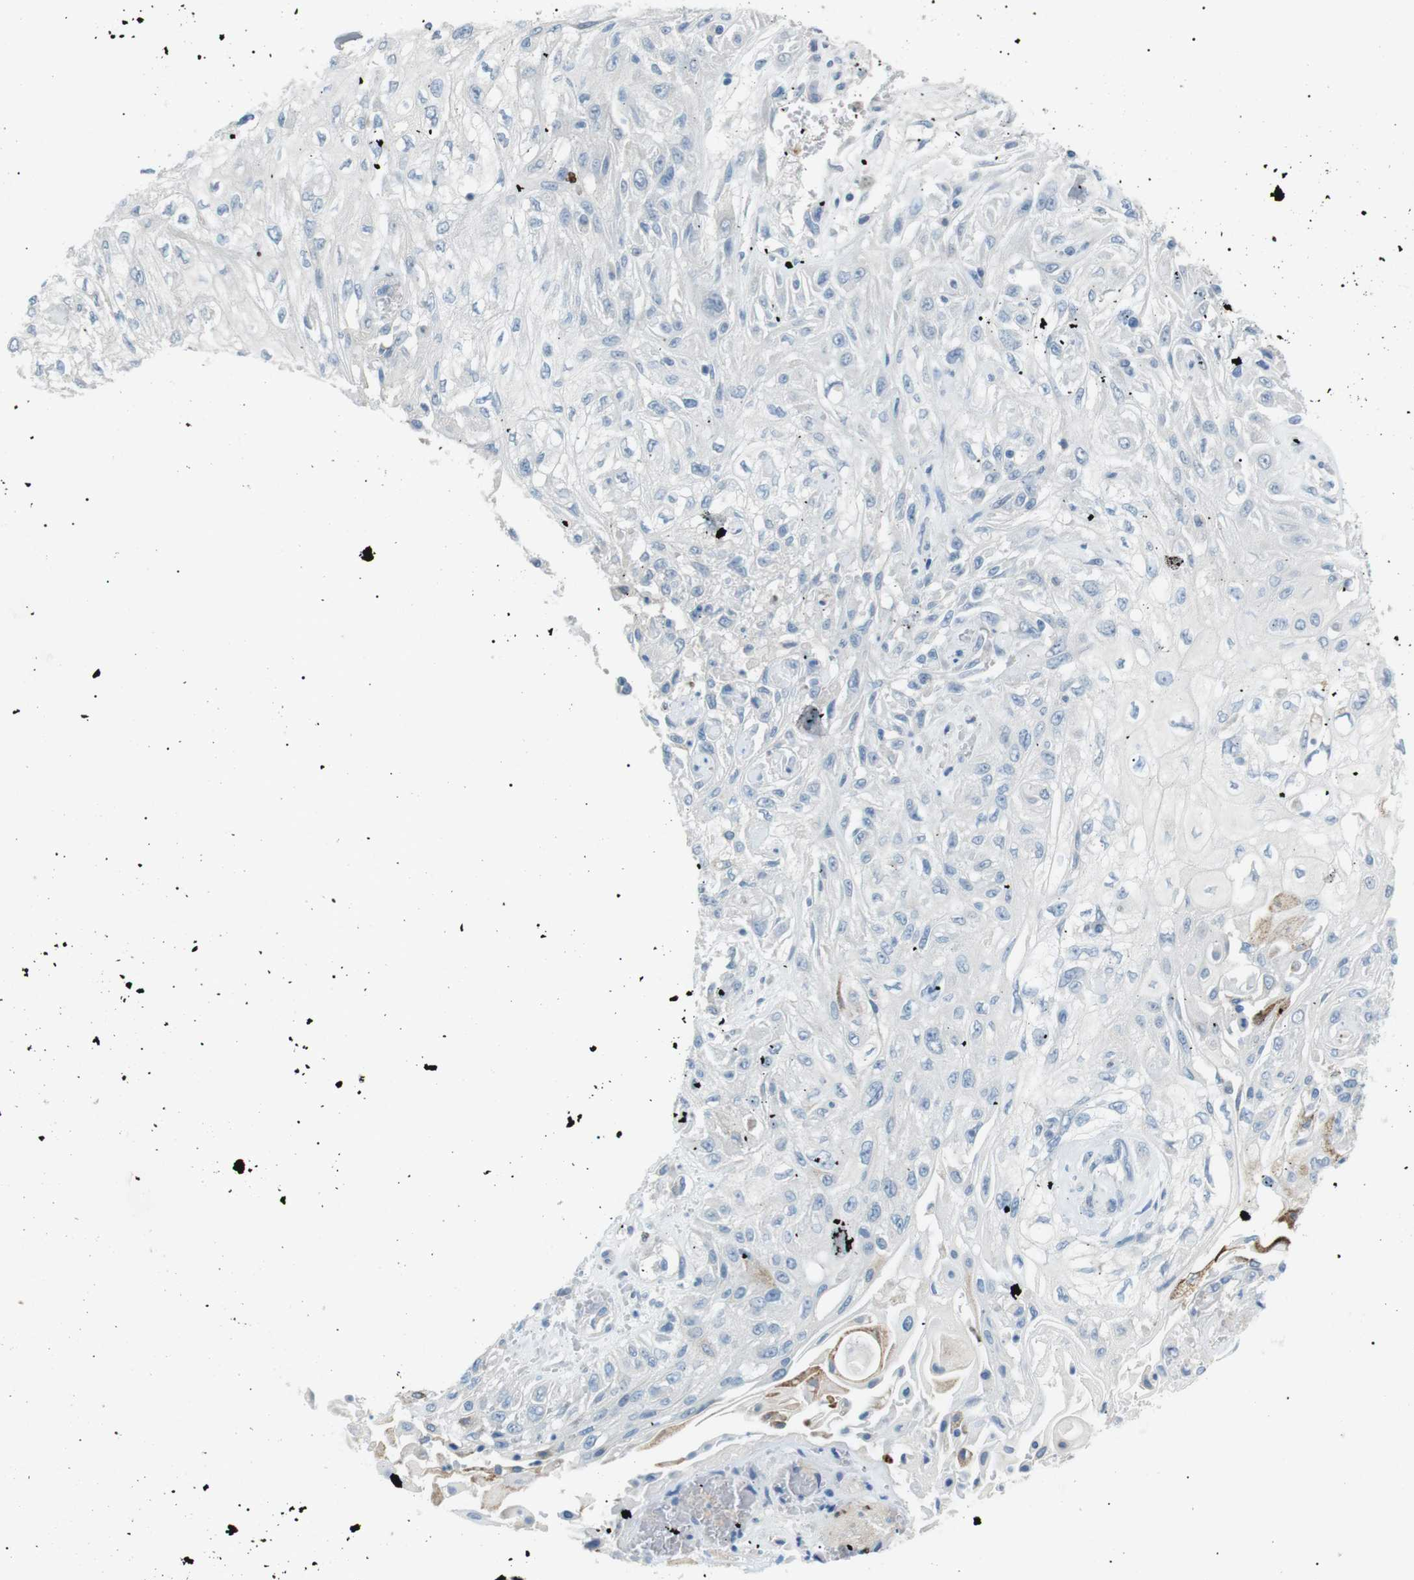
{"staining": {"intensity": "negative", "quantity": "none", "location": "none"}, "tissue": "skin cancer", "cell_type": "Tumor cells", "image_type": "cancer", "snomed": [{"axis": "morphology", "description": "Squamous cell carcinoma, NOS"}, {"axis": "topography", "description": "Skin"}], "caption": "The micrograph shows no staining of tumor cells in skin cancer.", "gene": "CDH26", "patient": {"sex": "male", "age": 75}}